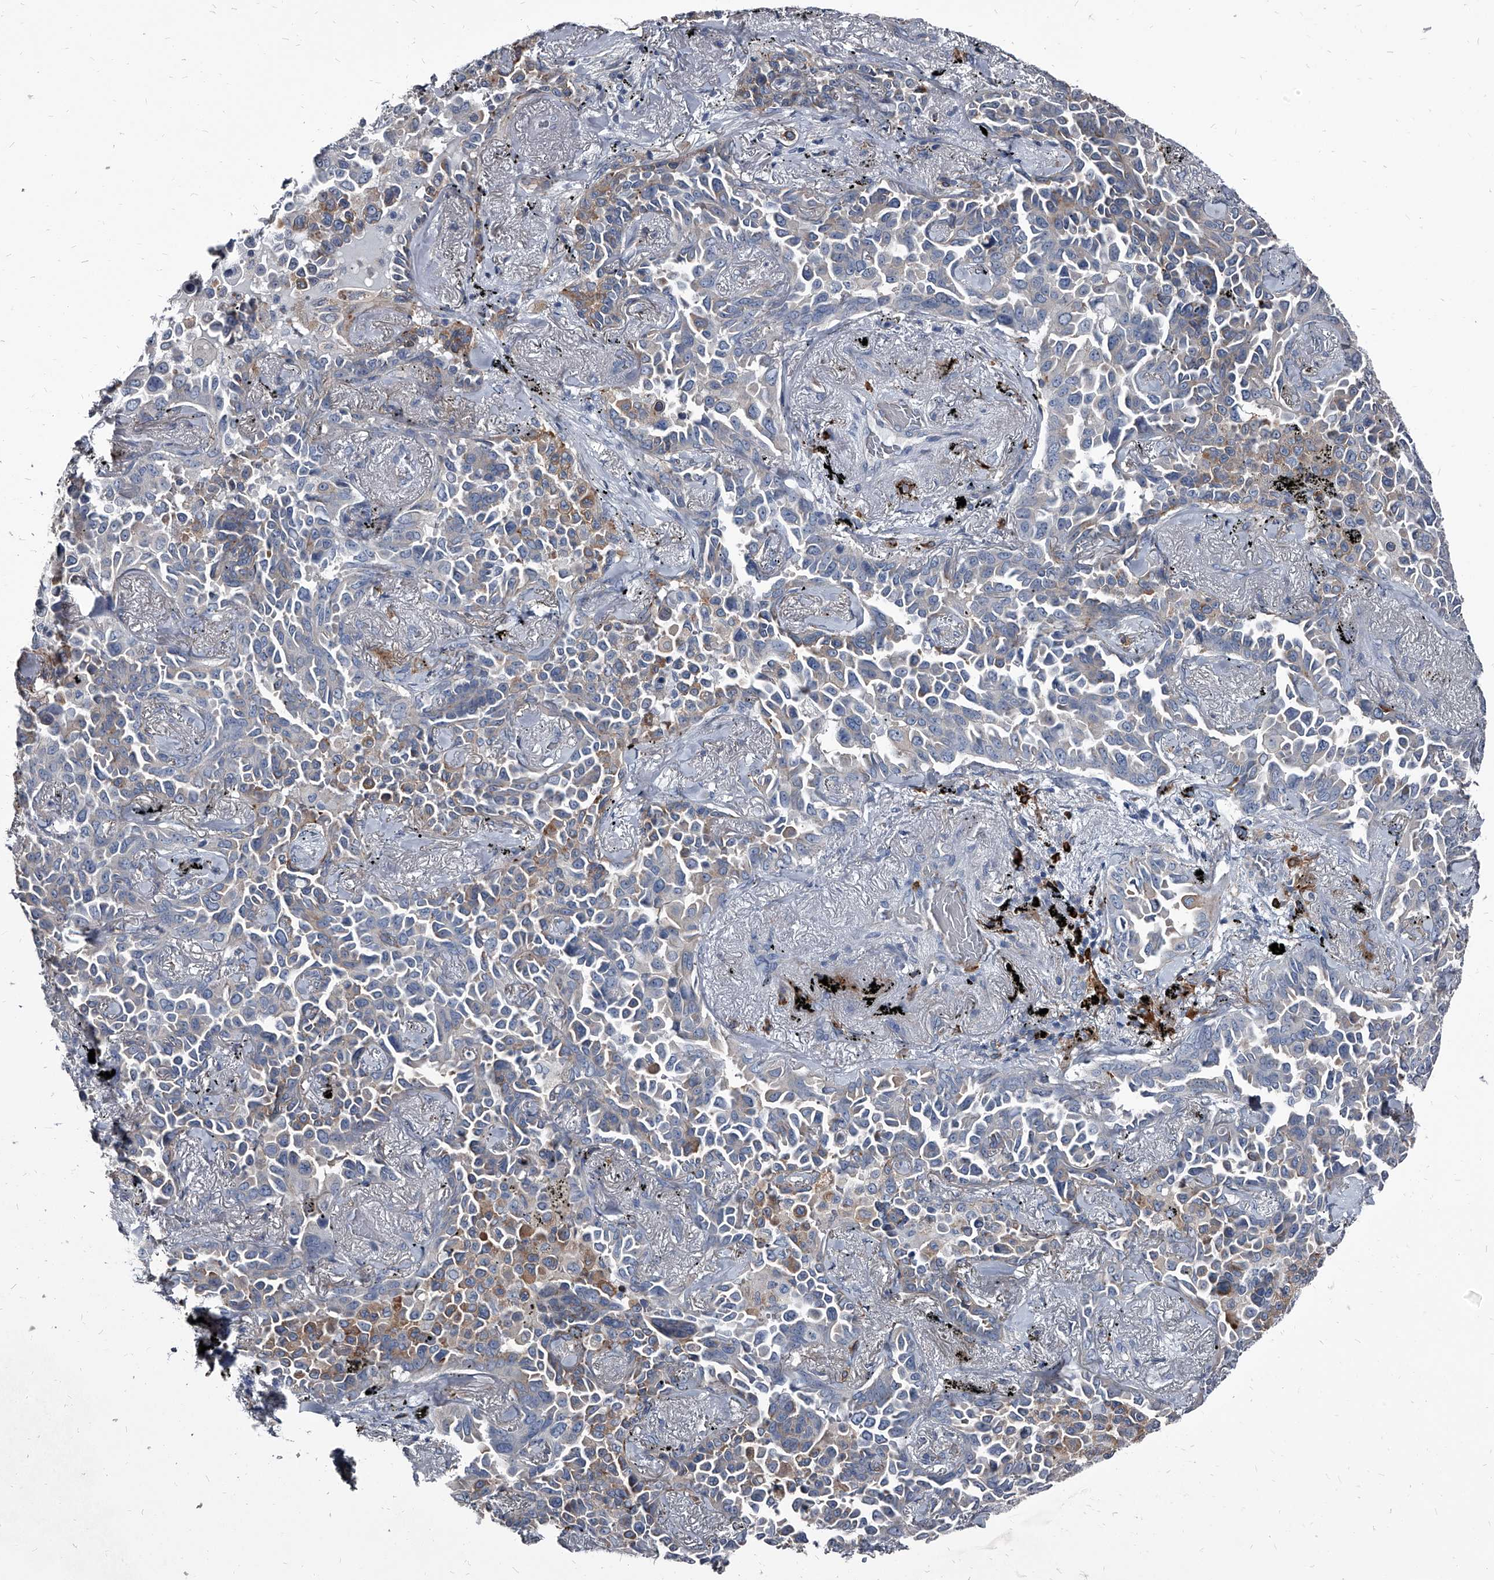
{"staining": {"intensity": "weak", "quantity": "<25%", "location": "cytoplasmic/membranous"}, "tissue": "lung cancer", "cell_type": "Tumor cells", "image_type": "cancer", "snomed": [{"axis": "morphology", "description": "Adenocarcinoma, NOS"}, {"axis": "topography", "description": "Lung"}], "caption": "Immunohistochemistry photomicrograph of human lung adenocarcinoma stained for a protein (brown), which shows no expression in tumor cells.", "gene": "PGLYRP3", "patient": {"sex": "female", "age": 67}}